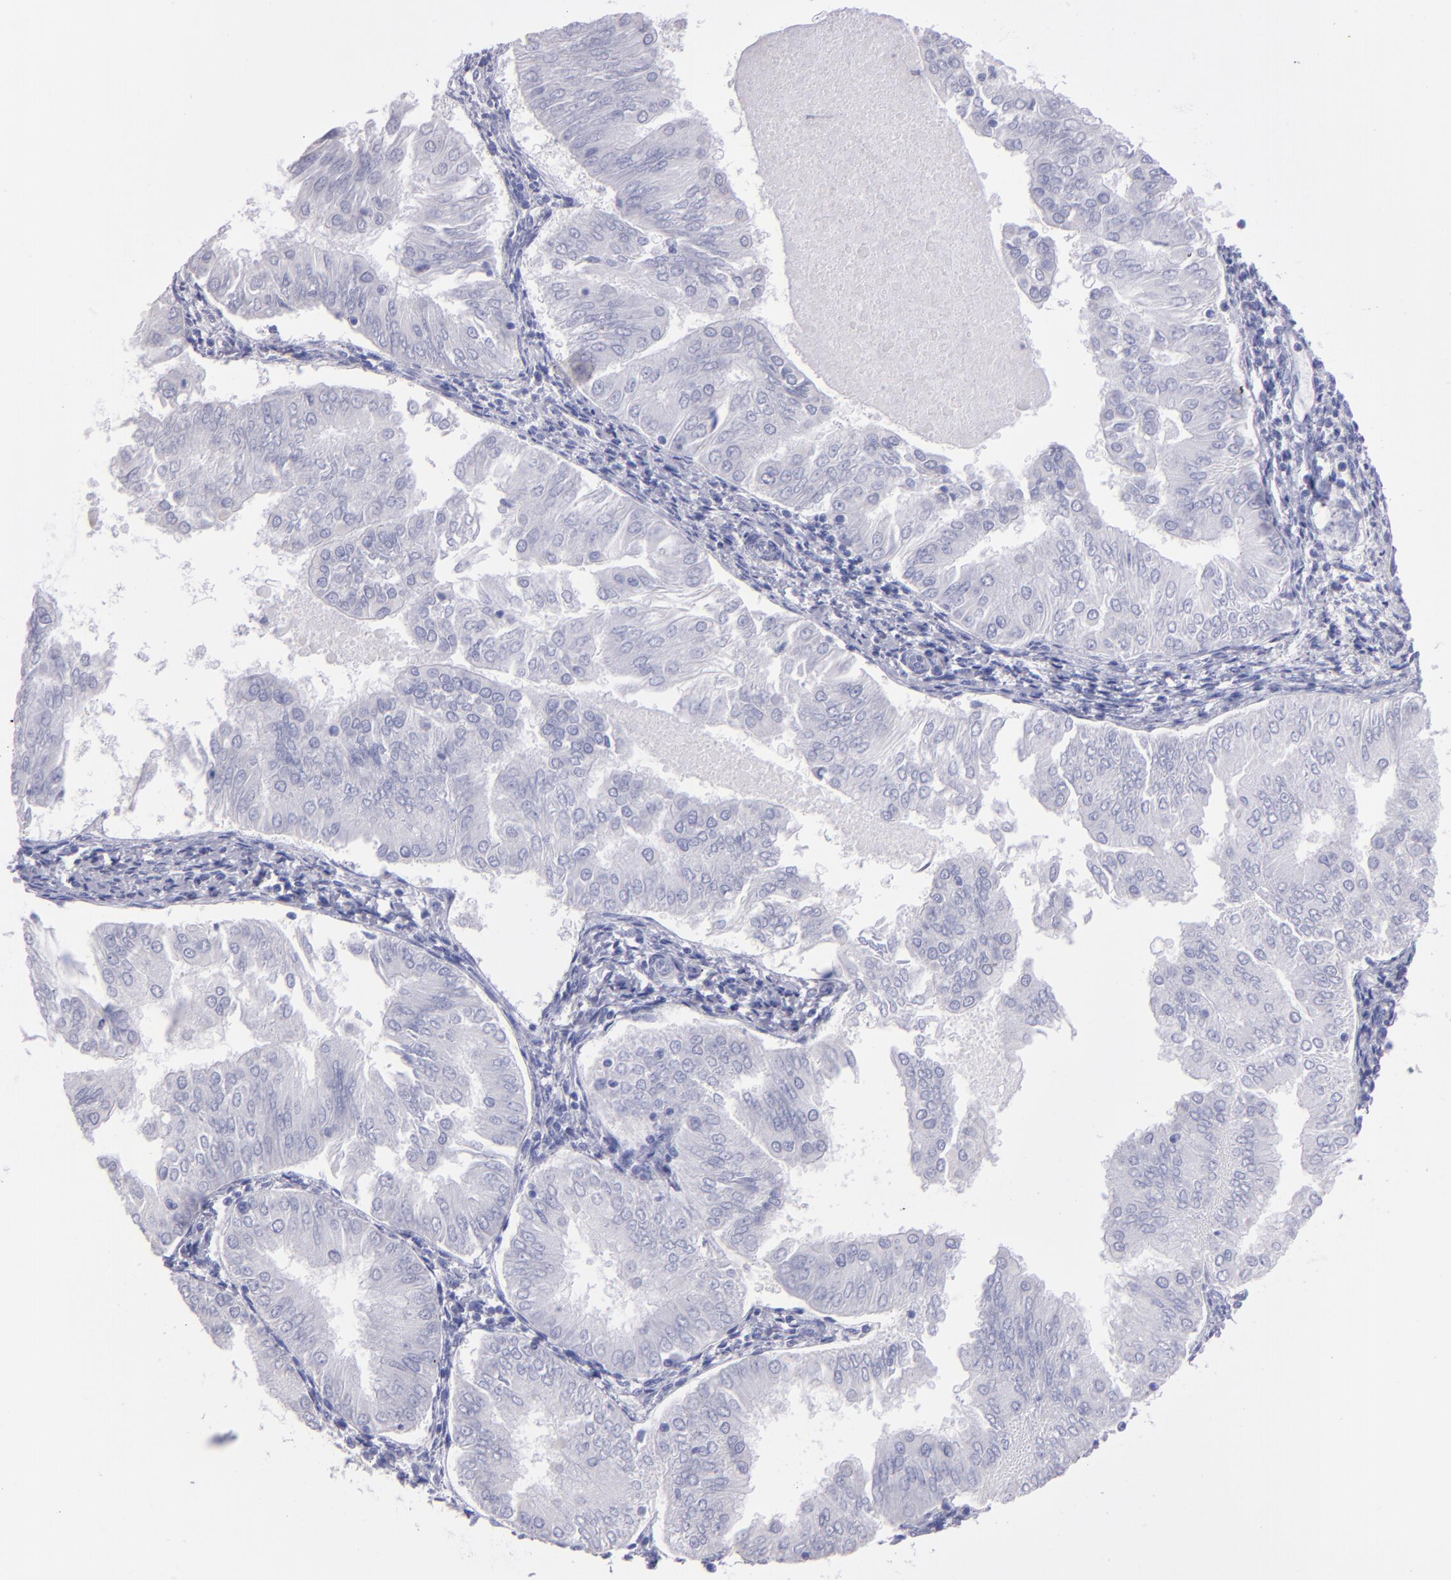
{"staining": {"intensity": "negative", "quantity": "none", "location": "none"}, "tissue": "endometrial cancer", "cell_type": "Tumor cells", "image_type": "cancer", "snomed": [{"axis": "morphology", "description": "Adenocarcinoma, NOS"}, {"axis": "topography", "description": "Endometrium"}], "caption": "IHC micrograph of neoplastic tissue: human endometrial cancer (adenocarcinoma) stained with DAB (3,3'-diaminobenzidine) displays no significant protein staining in tumor cells.", "gene": "TG", "patient": {"sex": "female", "age": 53}}